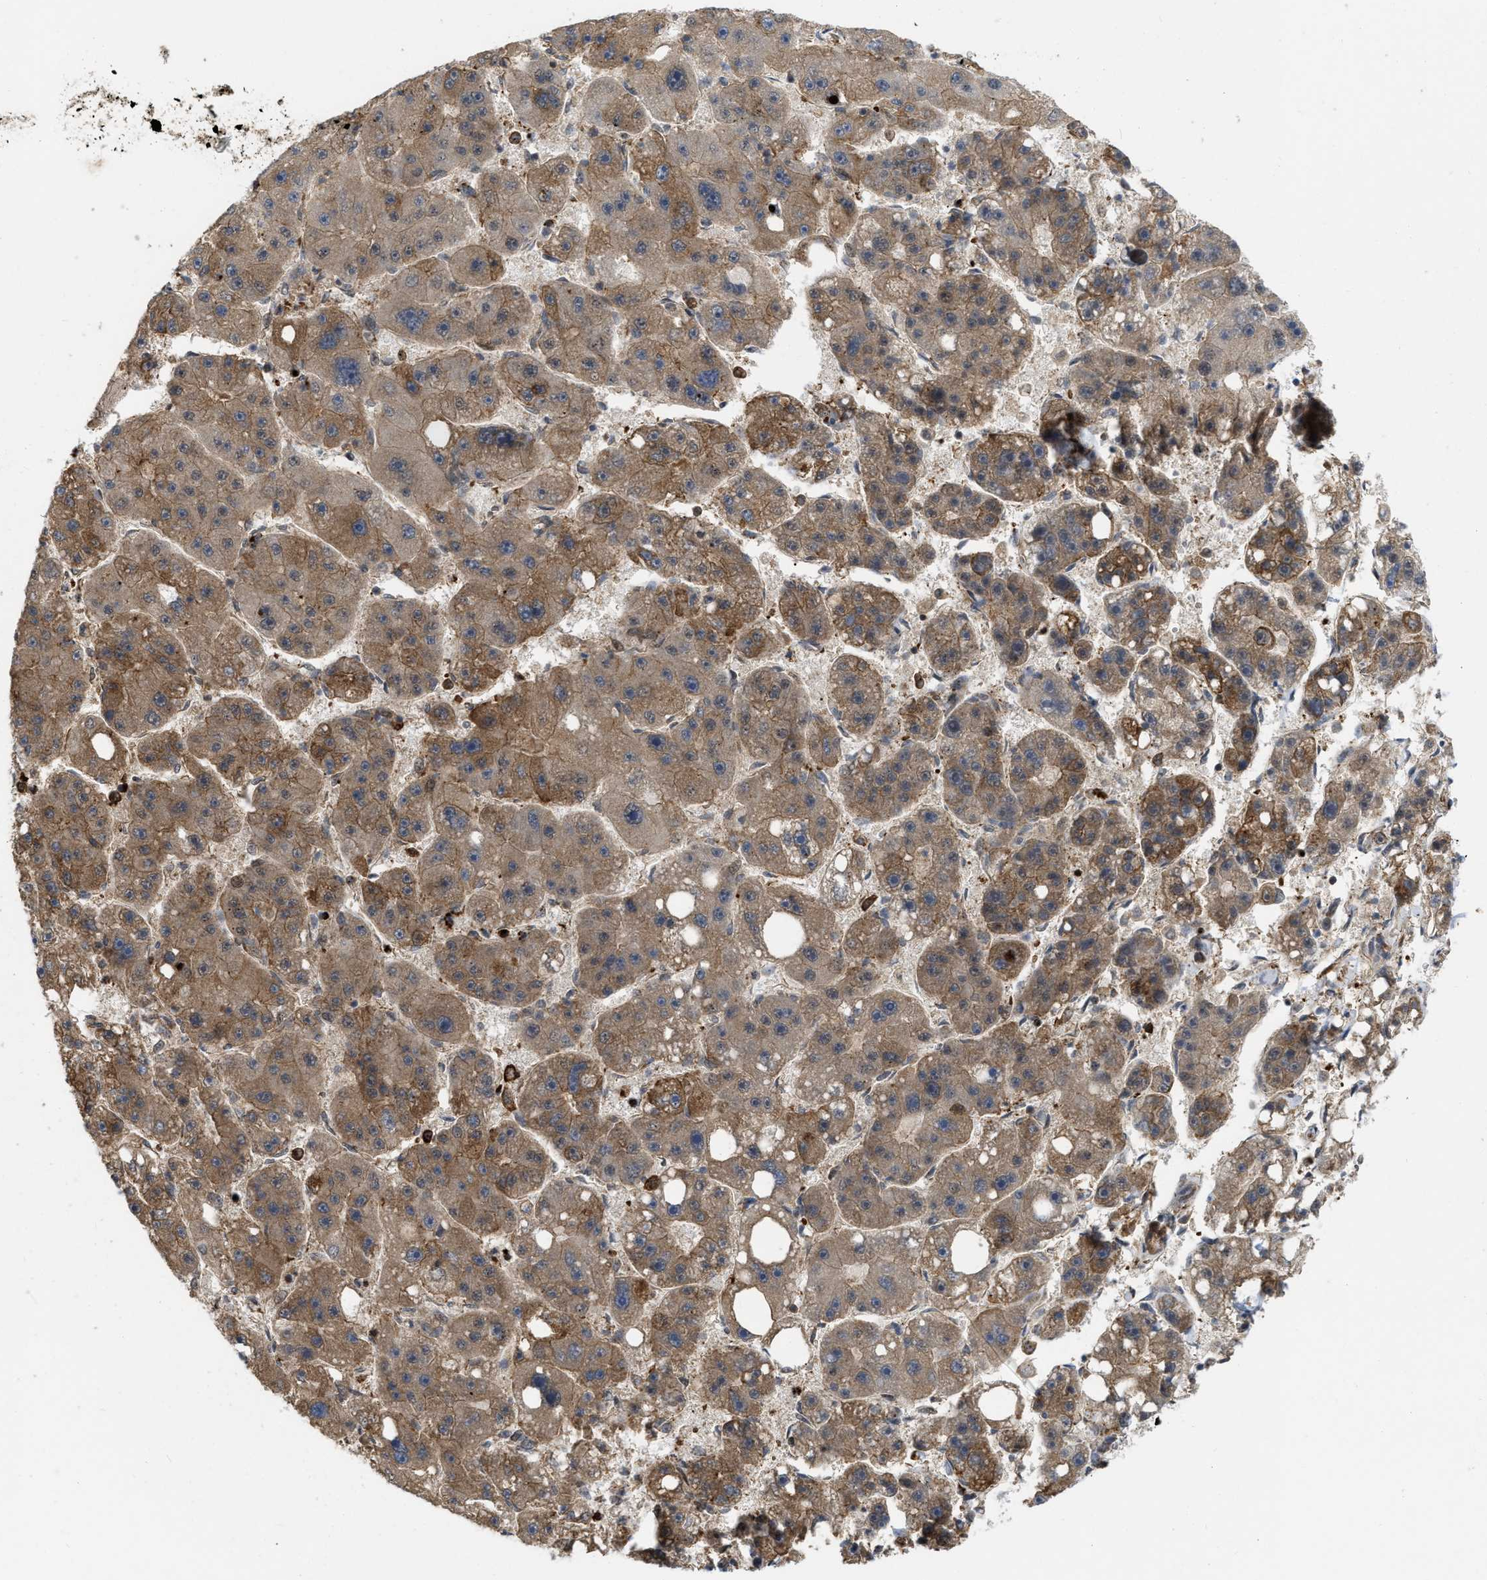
{"staining": {"intensity": "moderate", "quantity": ">75%", "location": "cytoplasmic/membranous"}, "tissue": "liver cancer", "cell_type": "Tumor cells", "image_type": "cancer", "snomed": [{"axis": "morphology", "description": "Carcinoma, Hepatocellular, NOS"}, {"axis": "topography", "description": "Liver"}], "caption": "Moderate cytoplasmic/membranous protein positivity is seen in about >75% of tumor cells in liver cancer.", "gene": "IQCE", "patient": {"sex": "female", "age": 61}}